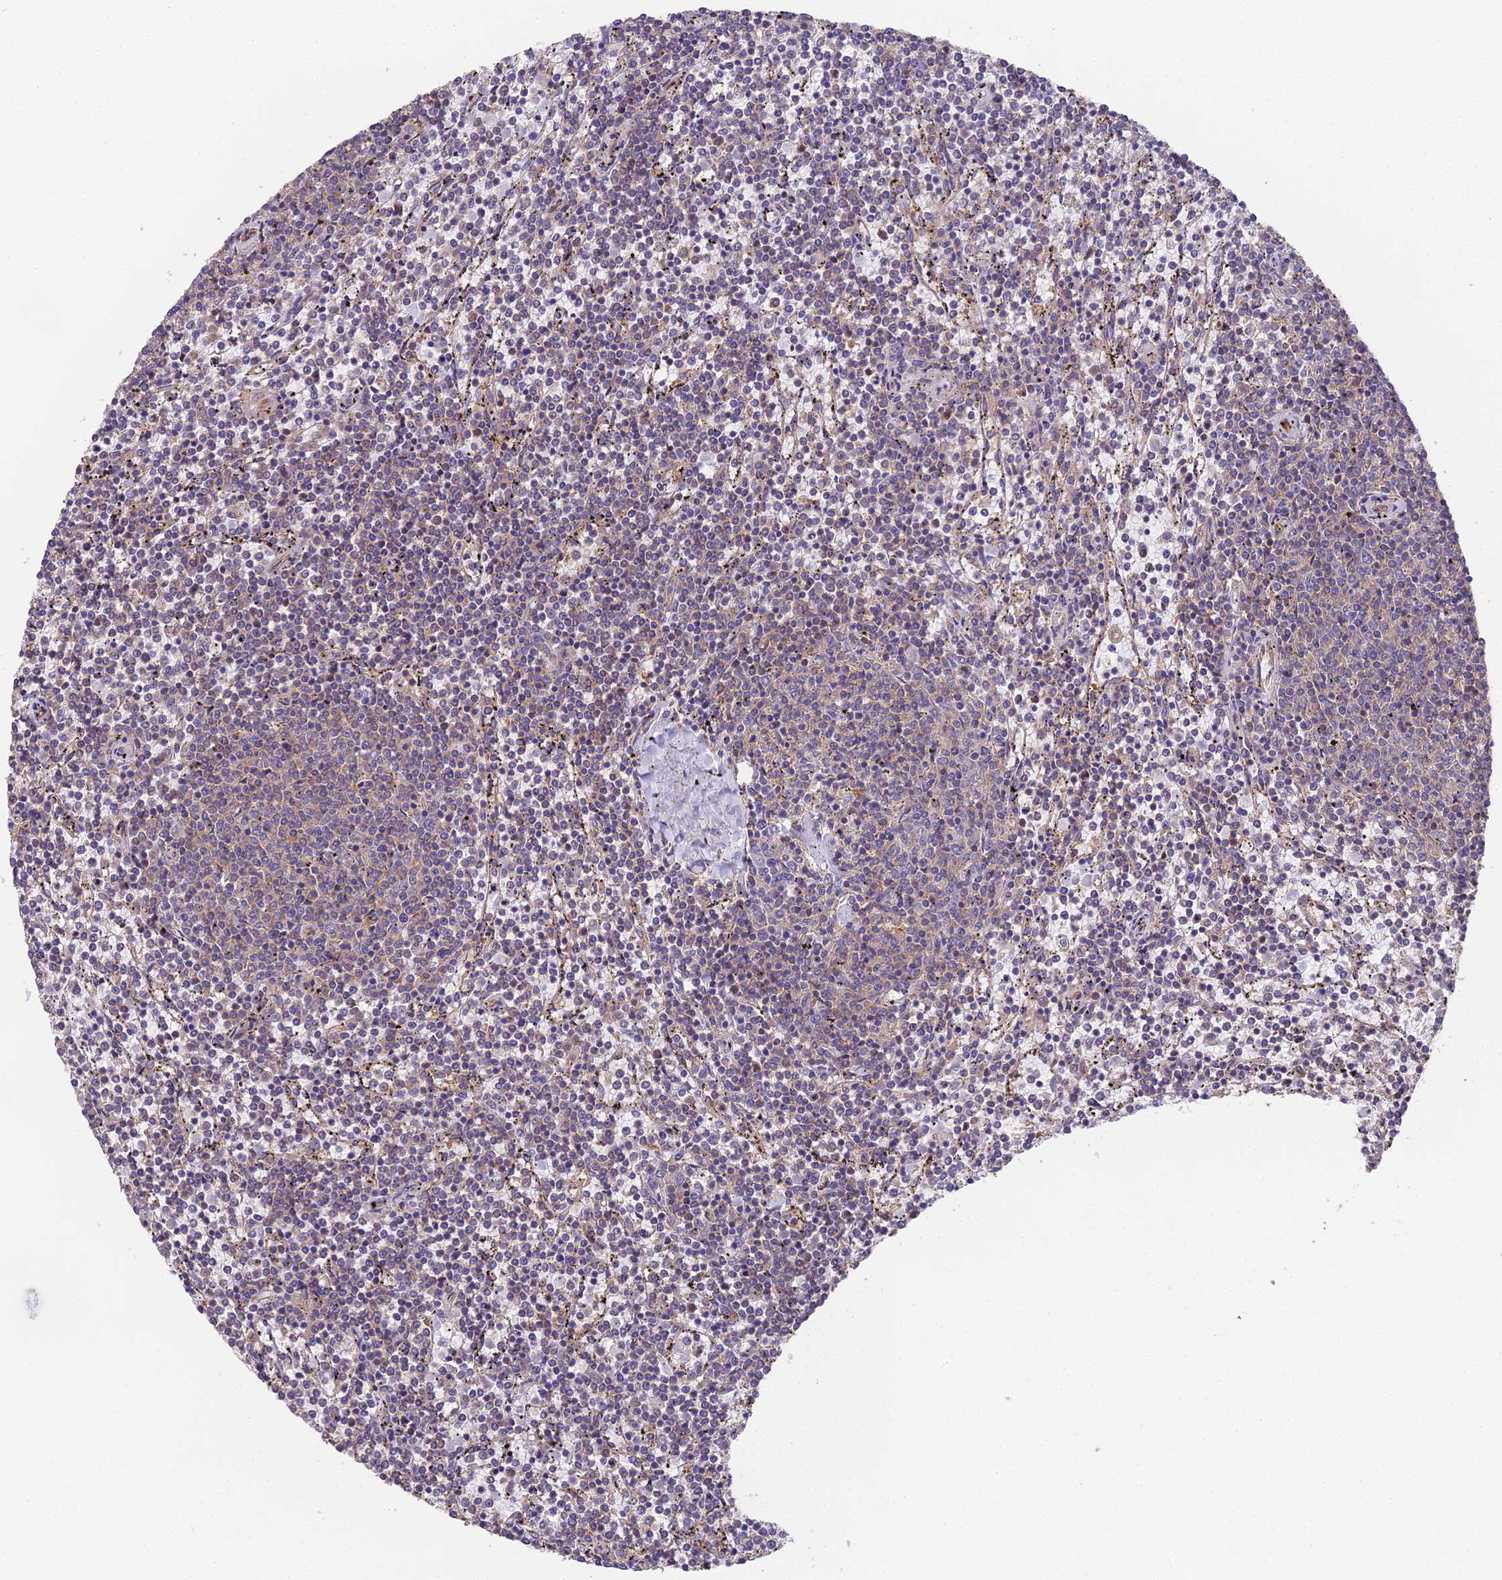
{"staining": {"intensity": "negative", "quantity": "none", "location": "none"}, "tissue": "lymphoma", "cell_type": "Tumor cells", "image_type": "cancer", "snomed": [{"axis": "morphology", "description": "Malignant lymphoma, non-Hodgkin's type, Low grade"}, {"axis": "topography", "description": "Spleen"}], "caption": "Immunohistochemistry (IHC) micrograph of neoplastic tissue: human malignant lymphoma, non-Hodgkin's type (low-grade) stained with DAB shows no significant protein expression in tumor cells.", "gene": "BLOC1S4", "patient": {"sex": "female", "age": 50}}